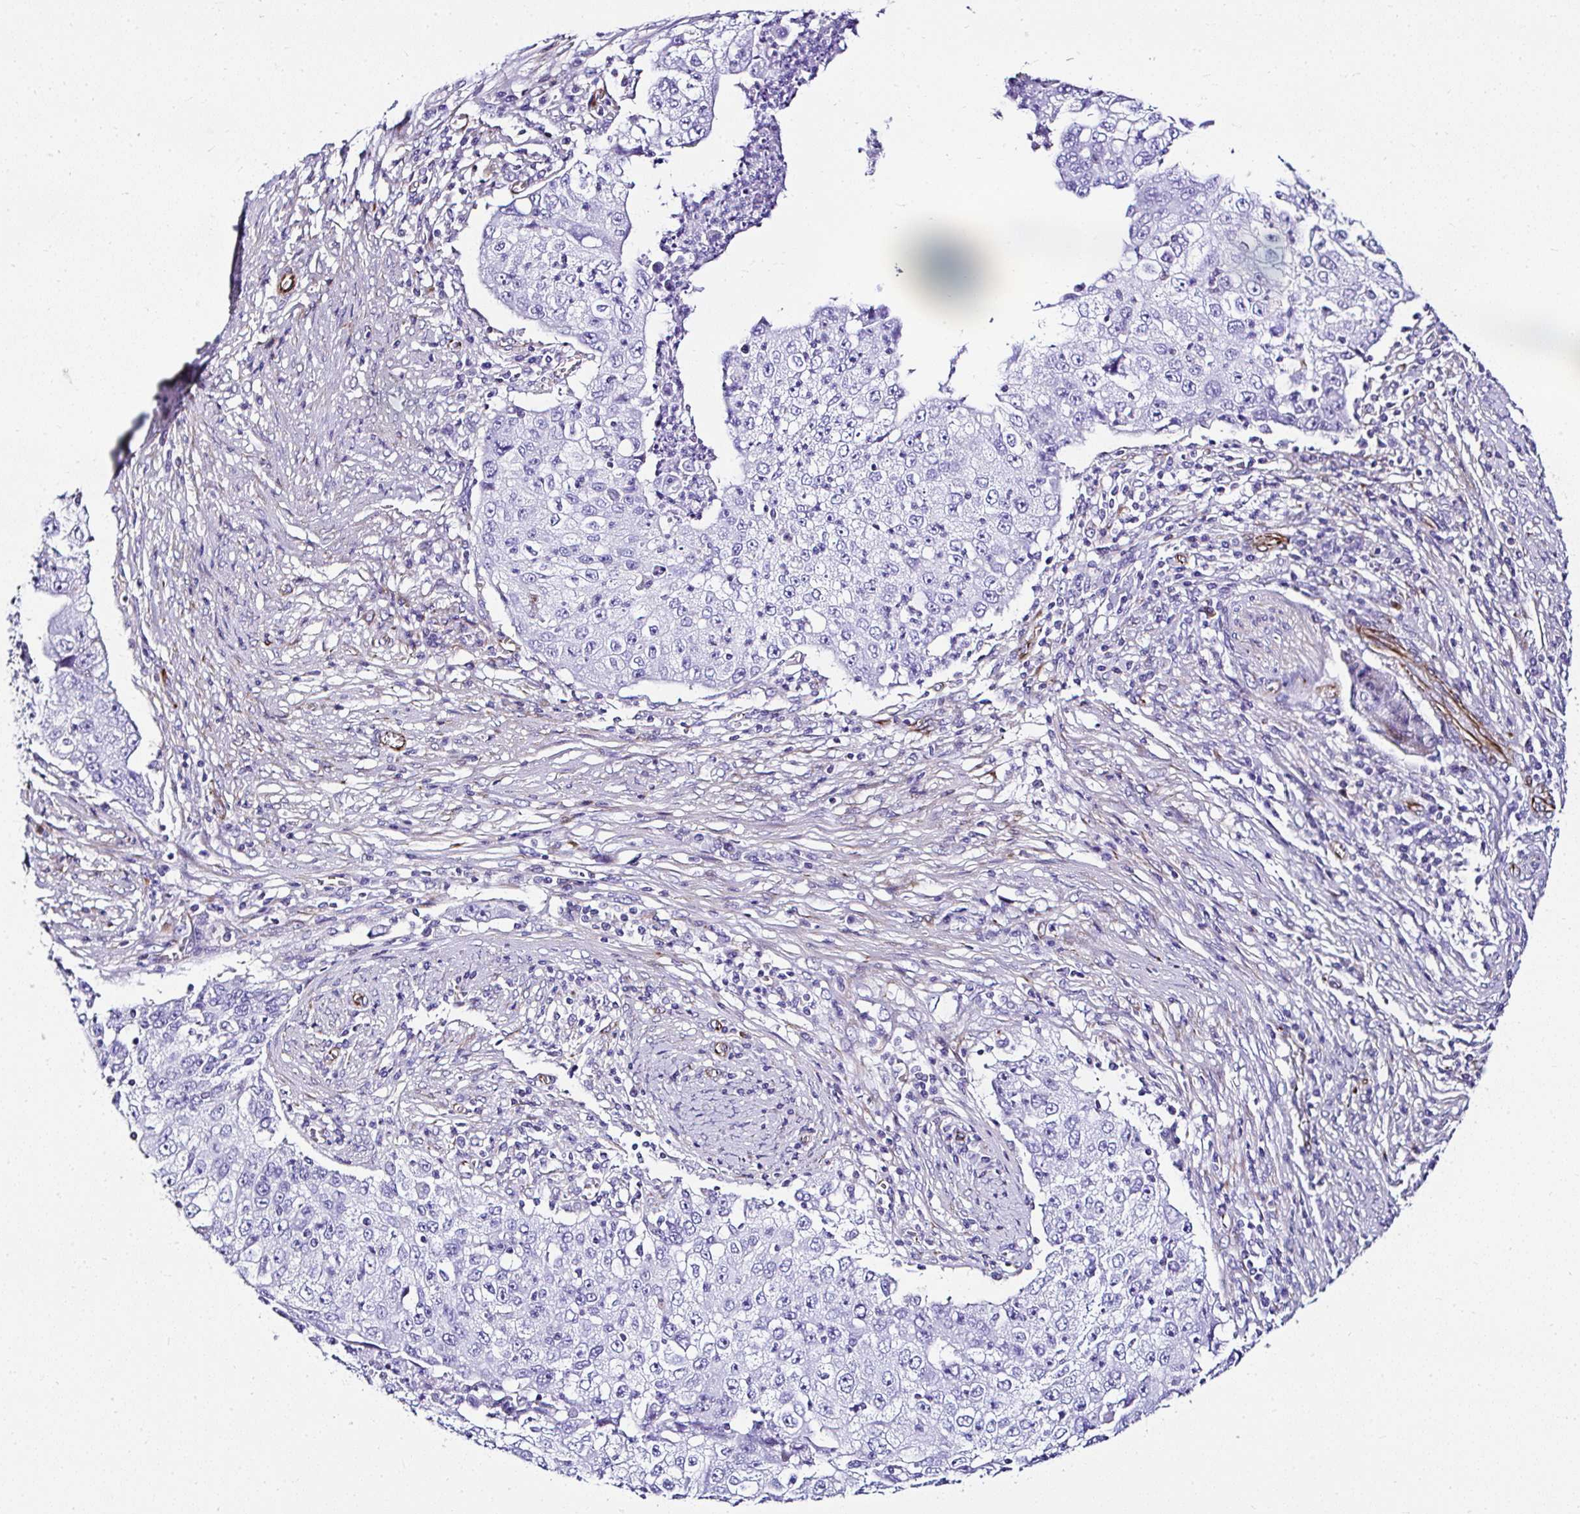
{"staining": {"intensity": "negative", "quantity": "none", "location": "none"}, "tissue": "lung cancer", "cell_type": "Tumor cells", "image_type": "cancer", "snomed": [{"axis": "morphology", "description": "Squamous cell carcinoma, NOS"}, {"axis": "topography", "description": "Lung"}], "caption": "Immunohistochemistry of lung cancer (squamous cell carcinoma) shows no positivity in tumor cells.", "gene": "DEPDC5", "patient": {"sex": "male", "age": 64}}